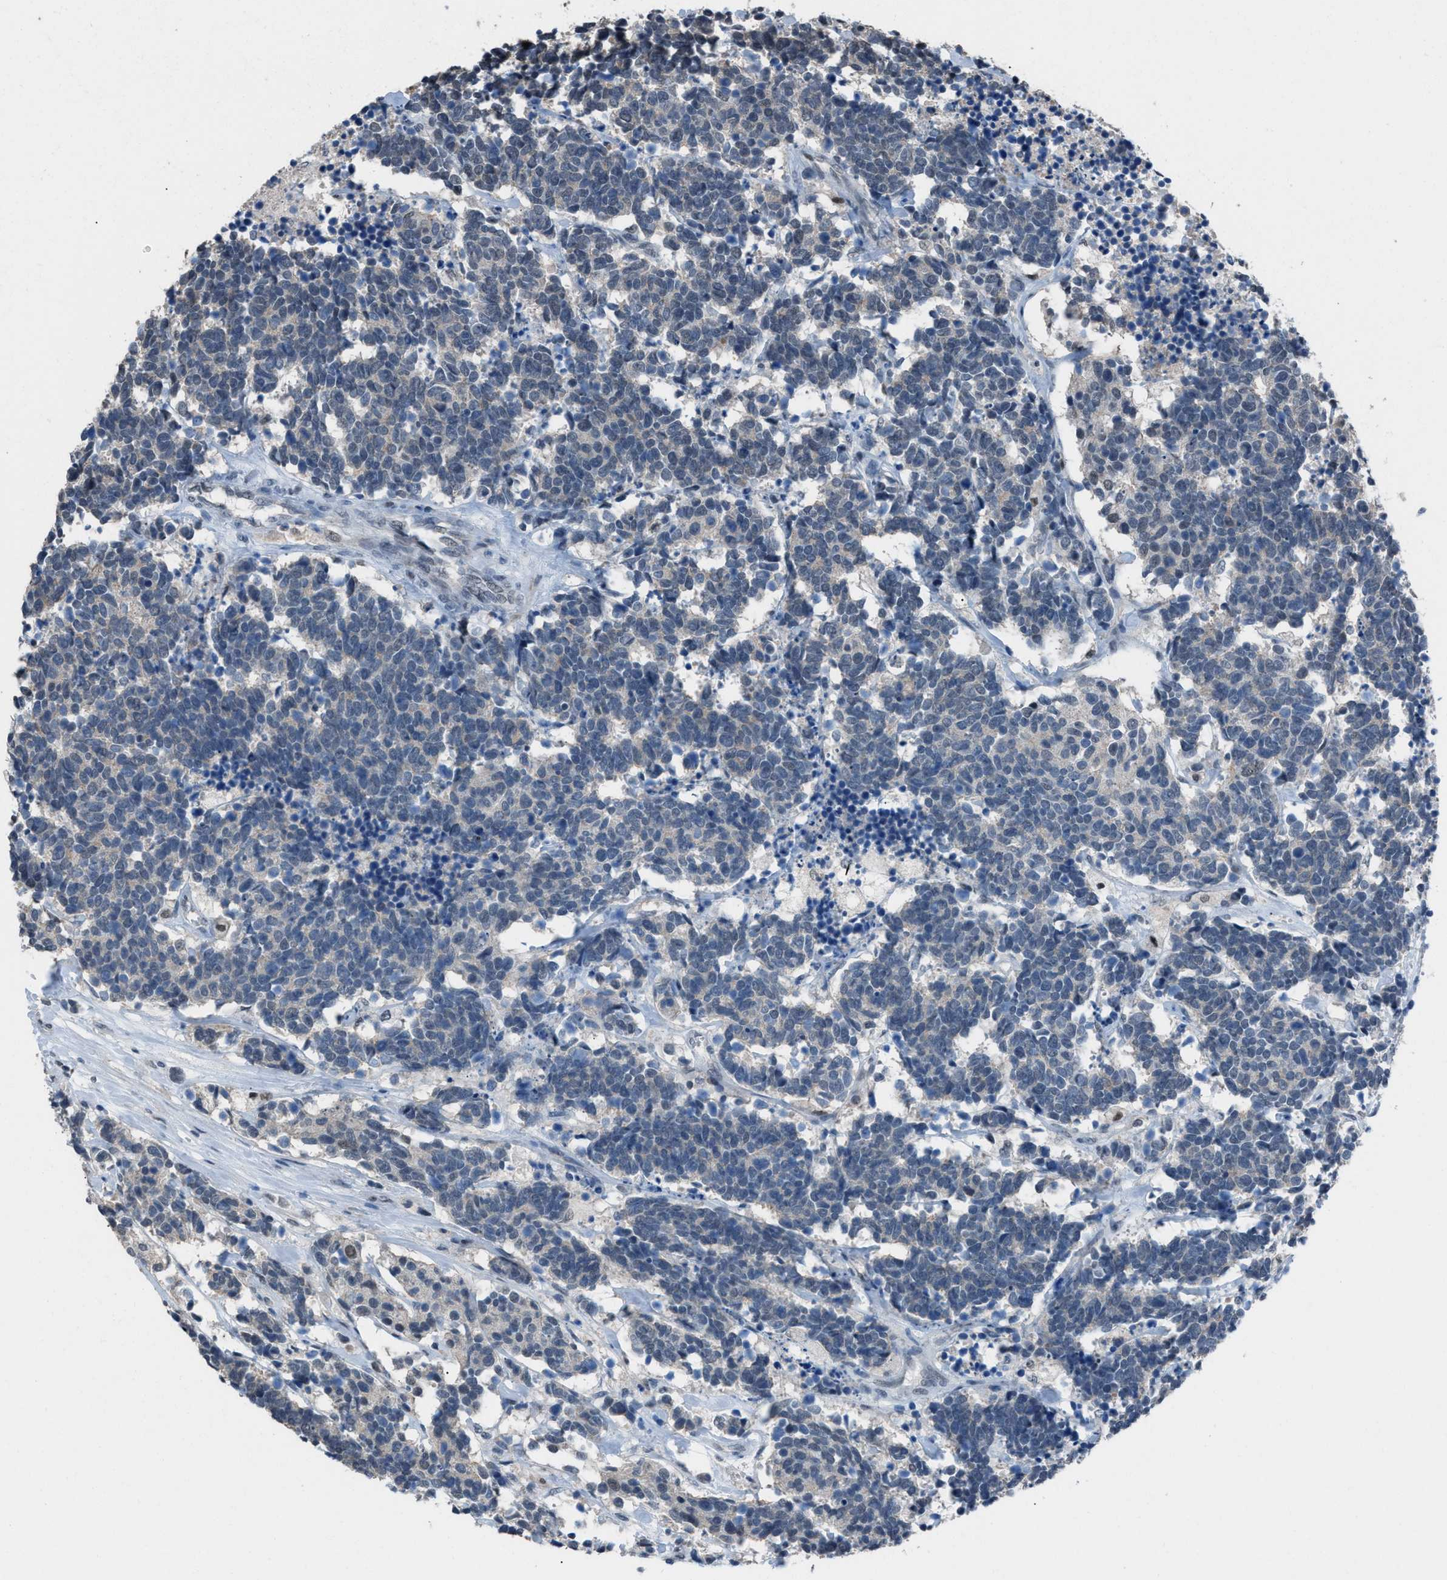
{"staining": {"intensity": "weak", "quantity": "<25%", "location": "nuclear"}, "tissue": "carcinoid", "cell_type": "Tumor cells", "image_type": "cancer", "snomed": [{"axis": "morphology", "description": "Carcinoma, NOS"}, {"axis": "morphology", "description": "Carcinoid, malignant, NOS"}, {"axis": "topography", "description": "Urinary bladder"}], "caption": "A high-resolution histopathology image shows immunohistochemistry staining of carcinoid, which demonstrates no significant staining in tumor cells. The staining was performed using DAB to visualize the protein expression in brown, while the nuclei were stained in blue with hematoxylin (Magnification: 20x).", "gene": "ZNF276", "patient": {"sex": "male", "age": 57}}